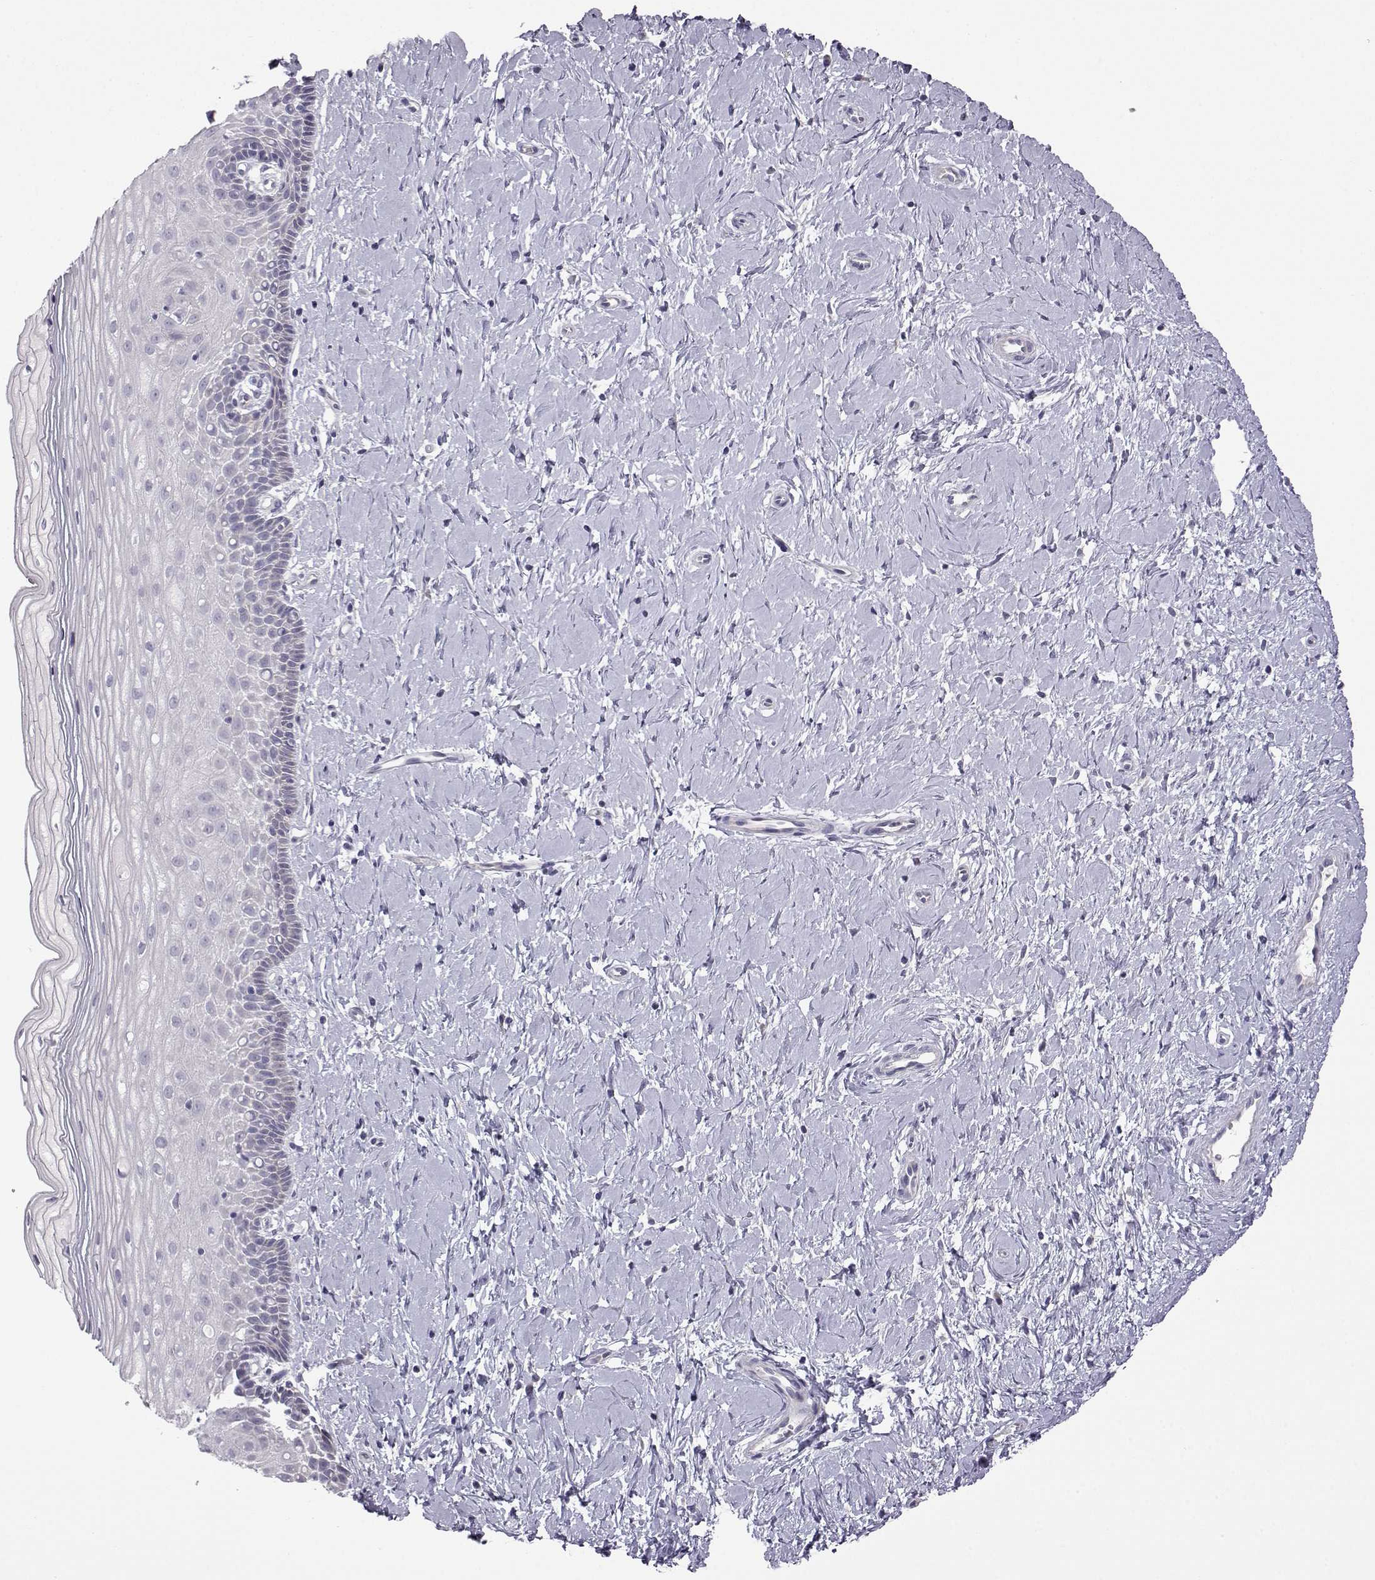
{"staining": {"intensity": "moderate", "quantity": "<25%", "location": "cytoplasmic/membranous"}, "tissue": "cervix", "cell_type": "Glandular cells", "image_type": "normal", "snomed": [{"axis": "morphology", "description": "Normal tissue, NOS"}, {"axis": "topography", "description": "Cervix"}], "caption": "Protein staining of normal cervix exhibits moderate cytoplasmic/membranous expression in about <25% of glandular cells. Nuclei are stained in blue.", "gene": "VGF", "patient": {"sex": "female", "age": 37}}